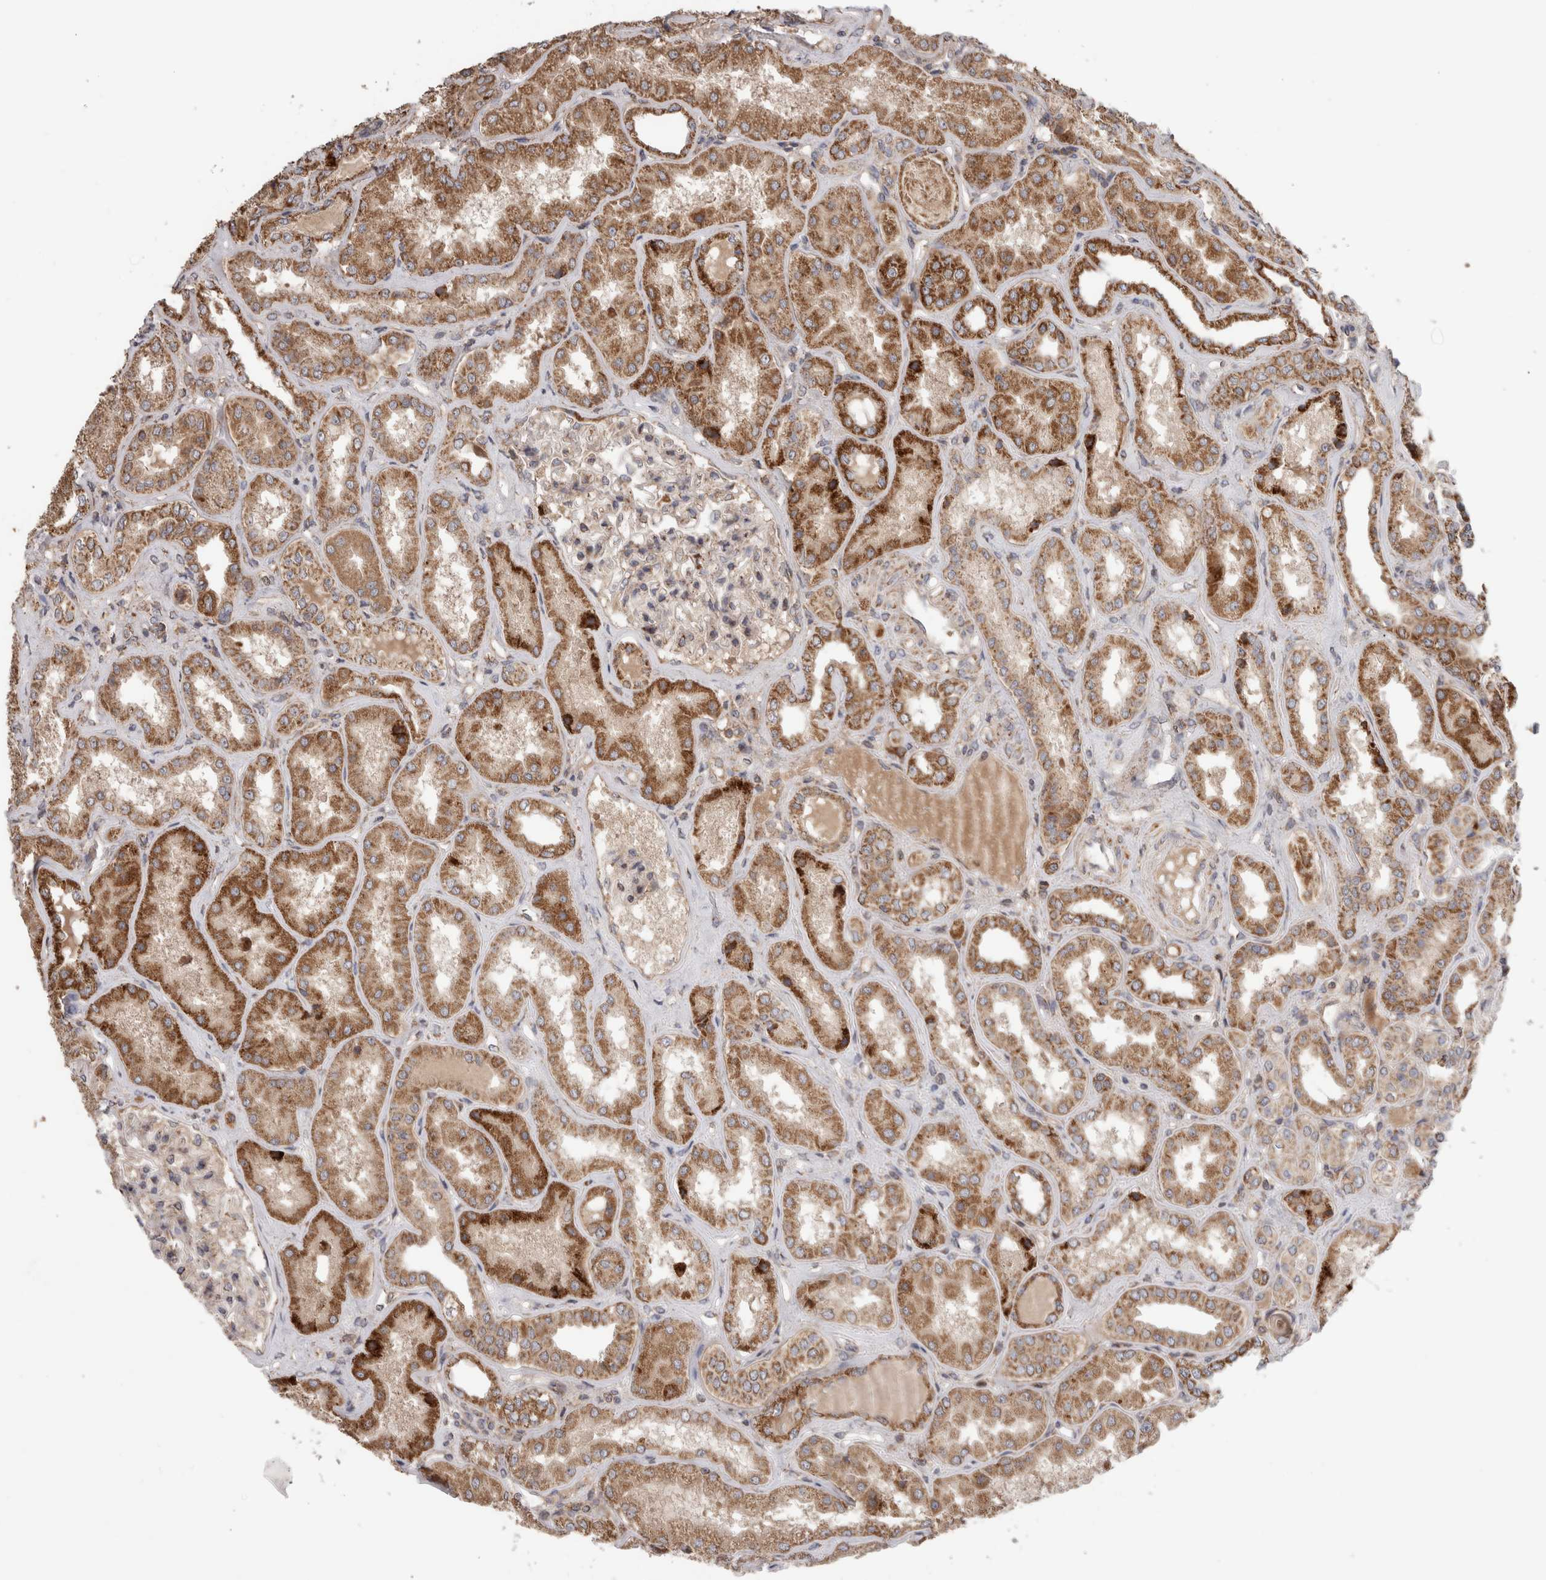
{"staining": {"intensity": "weak", "quantity": "<25%", "location": "cytoplasmic/membranous"}, "tissue": "kidney", "cell_type": "Cells in glomeruli", "image_type": "normal", "snomed": [{"axis": "morphology", "description": "Normal tissue, NOS"}, {"axis": "topography", "description": "Kidney"}], "caption": "The micrograph displays no significant positivity in cells in glomeruli of kidney. (DAB IHC, high magnification).", "gene": "KIF21B", "patient": {"sex": "female", "age": 56}}